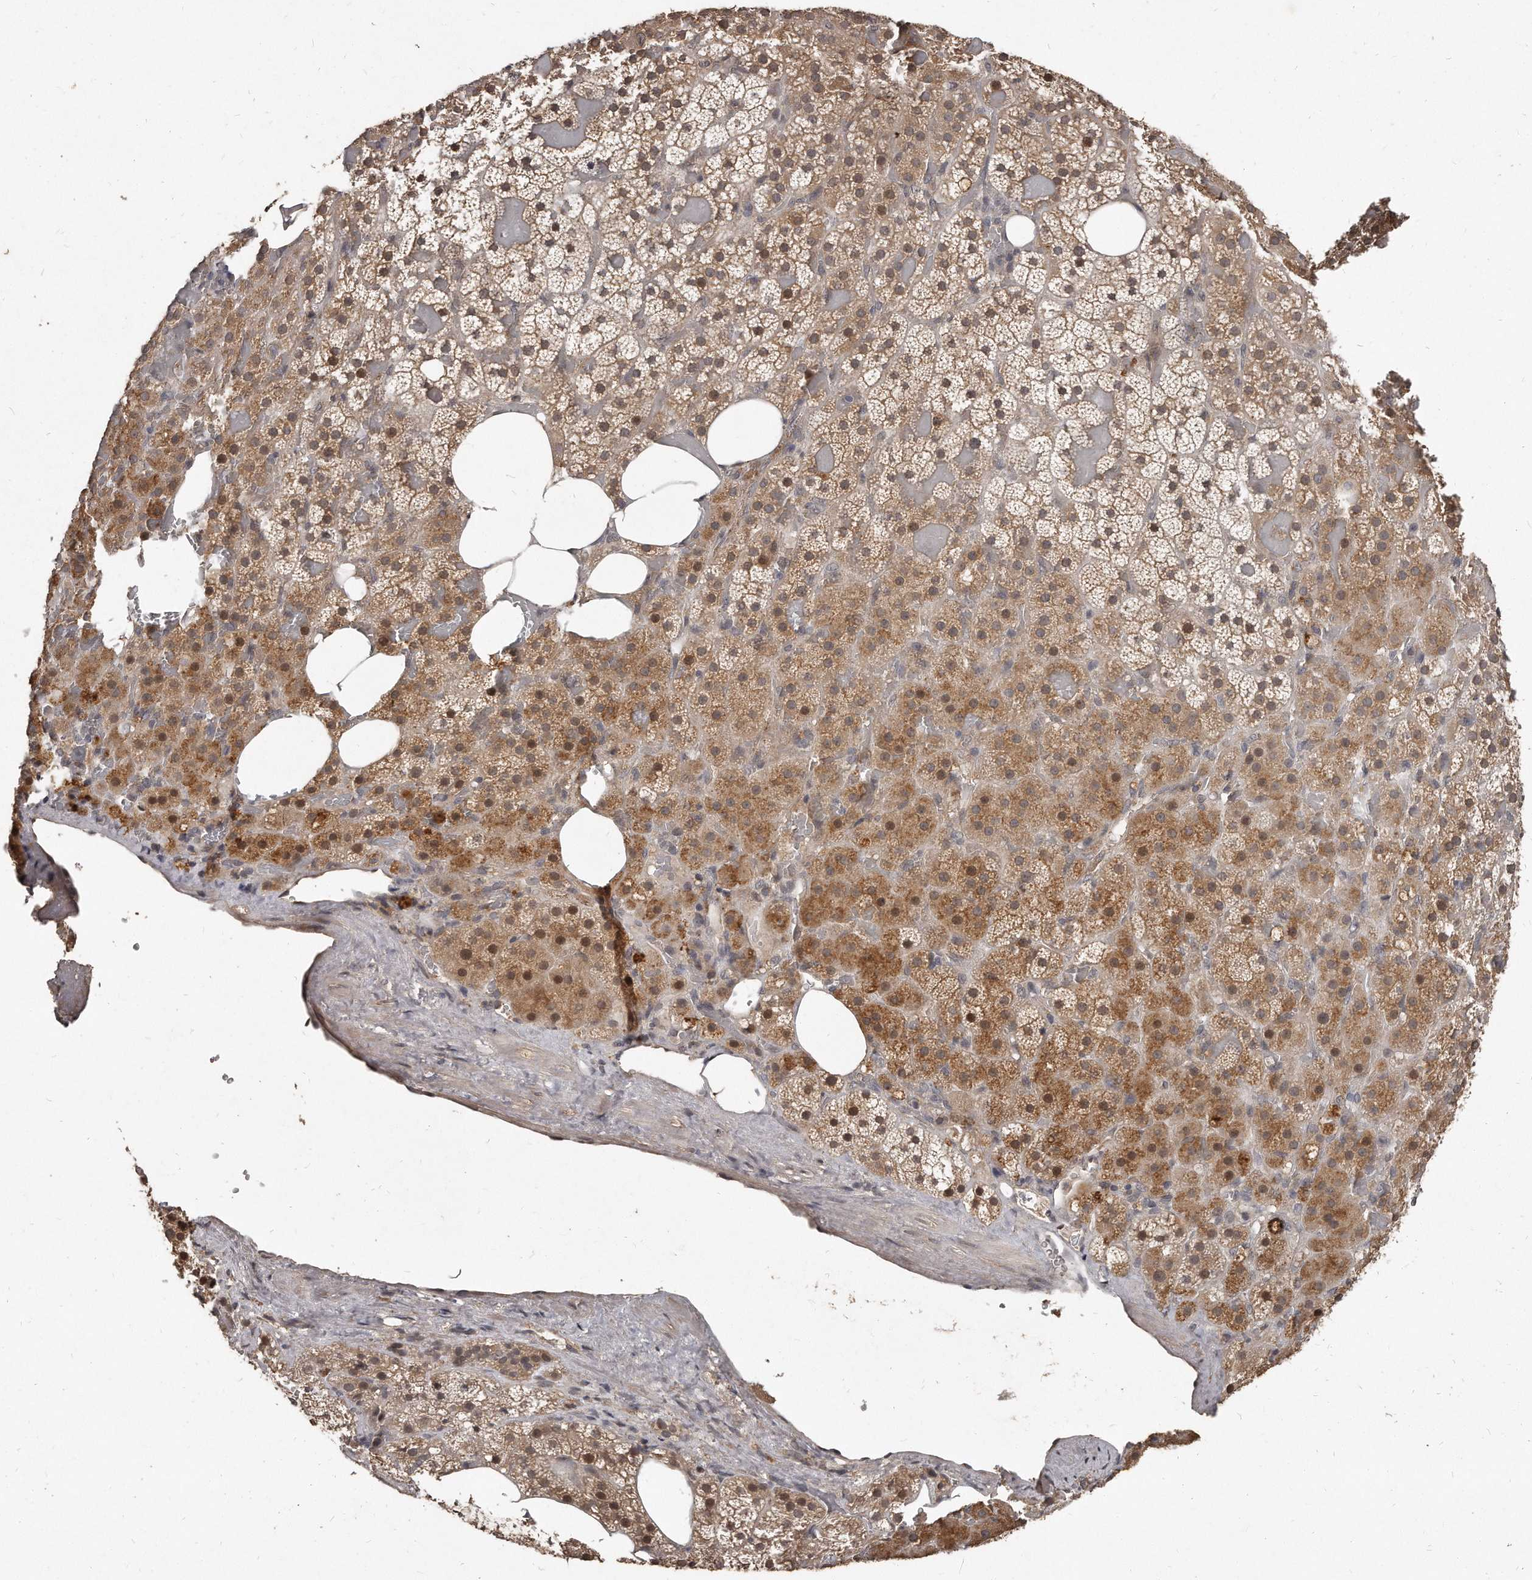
{"staining": {"intensity": "moderate", "quantity": ">75%", "location": "cytoplasmic/membranous,nuclear"}, "tissue": "adrenal gland", "cell_type": "Glandular cells", "image_type": "normal", "snomed": [{"axis": "morphology", "description": "Normal tissue, NOS"}, {"axis": "topography", "description": "Adrenal gland"}], "caption": "Adrenal gland stained for a protein exhibits moderate cytoplasmic/membranous,nuclear positivity in glandular cells. Nuclei are stained in blue.", "gene": "GRB10", "patient": {"sex": "female", "age": 59}}